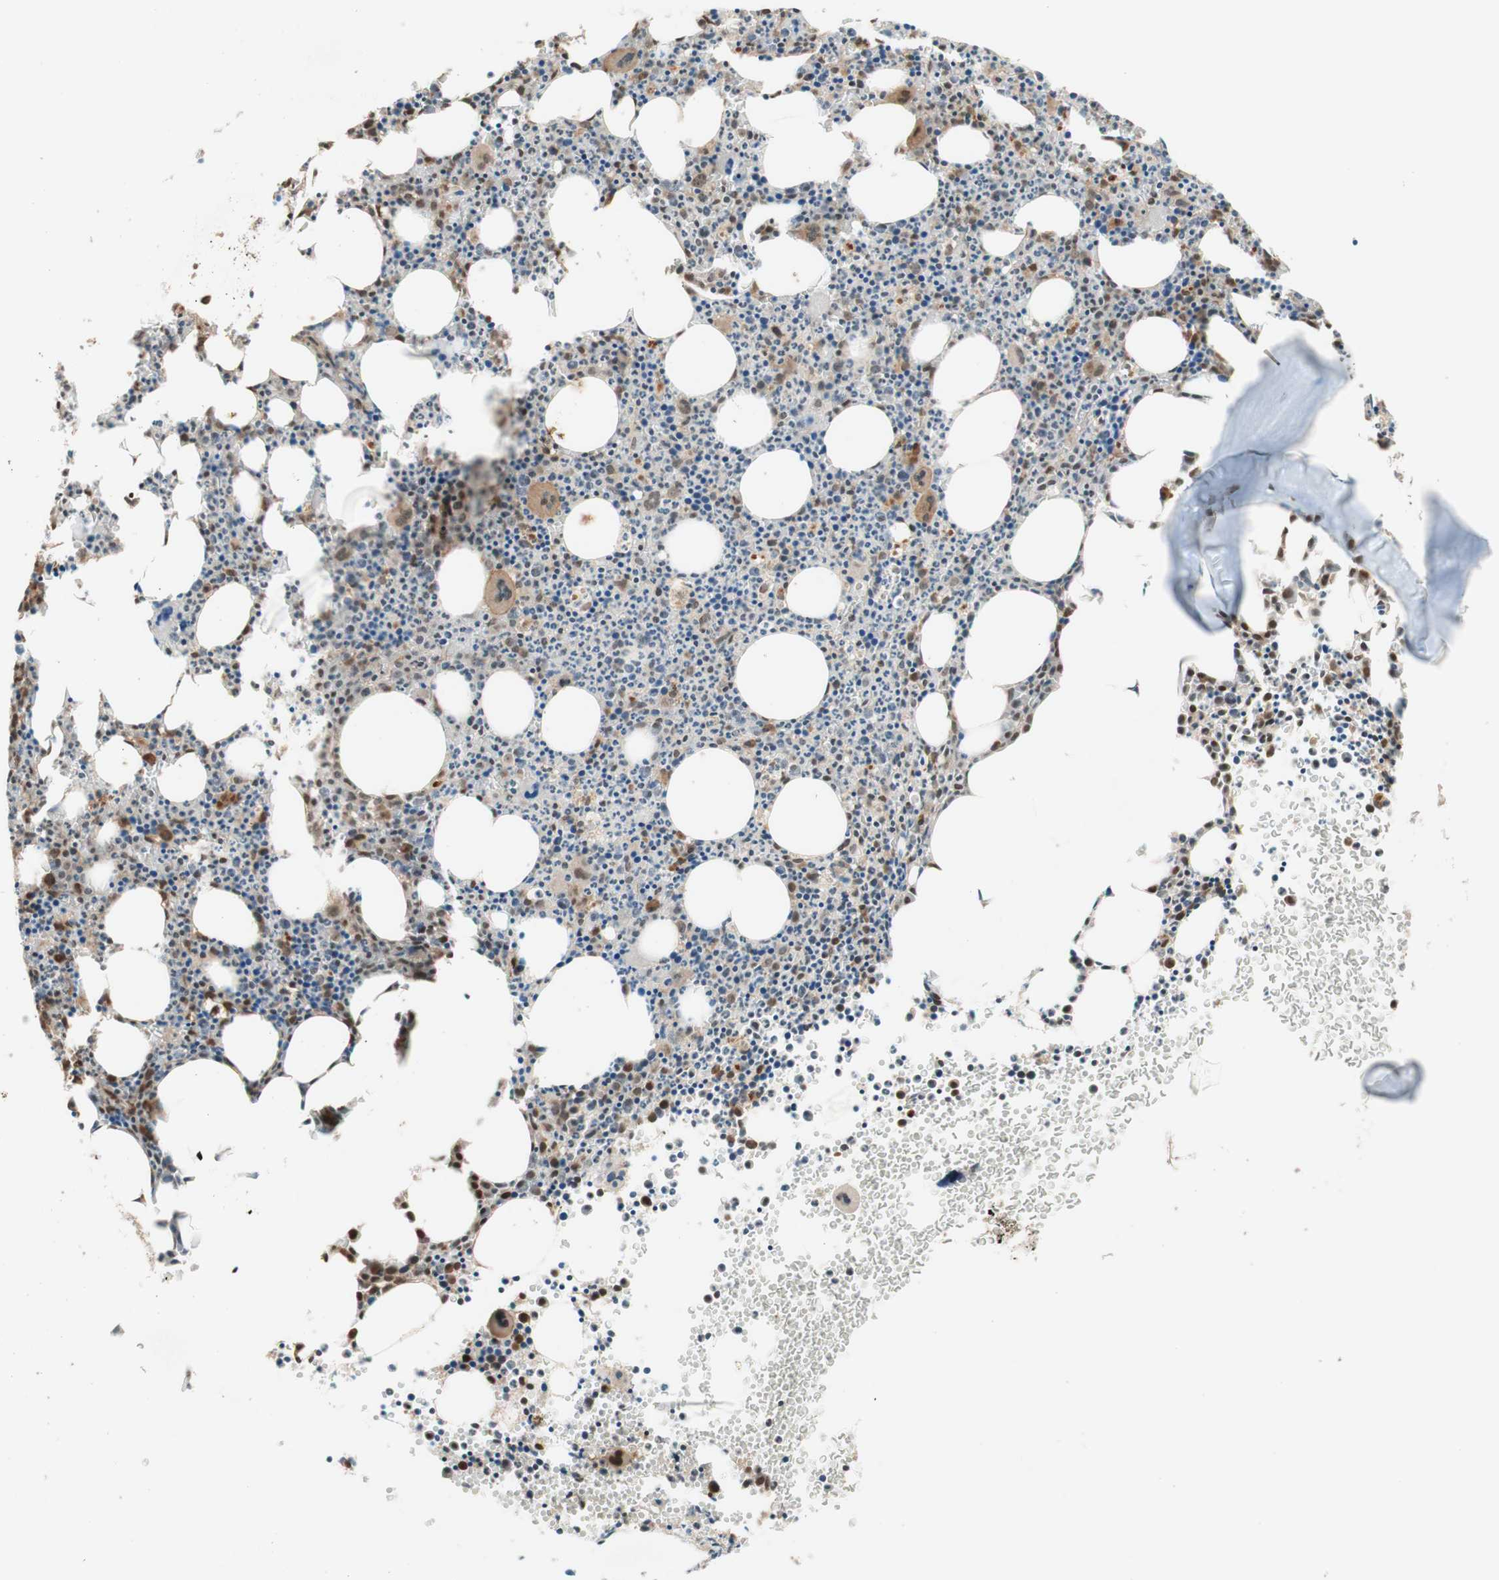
{"staining": {"intensity": "moderate", "quantity": "<25%", "location": "cytoplasmic/membranous,nuclear"}, "tissue": "bone marrow", "cell_type": "Hematopoietic cells", "image_type": "normal", "snomed": [{"axis": "morphology", "description": "Normal tissue, NOS"}, {"axis": "morphology", "description": "Inflammation, NOS"}, {"axis": "topography", "description": "Bone marrow"}], "caption": "High-magnification brightfield microscopy of benign bone marrow stained with DAB (brown) and counterstained with hematoxylin (blue). hematopoietic cells exhibit moderate cytoplasmic/membranous,nuclear staining is identified in approximately<25% of cells.", "gene": "CCNC", "patient": {"sex": "female", "age": 61}}